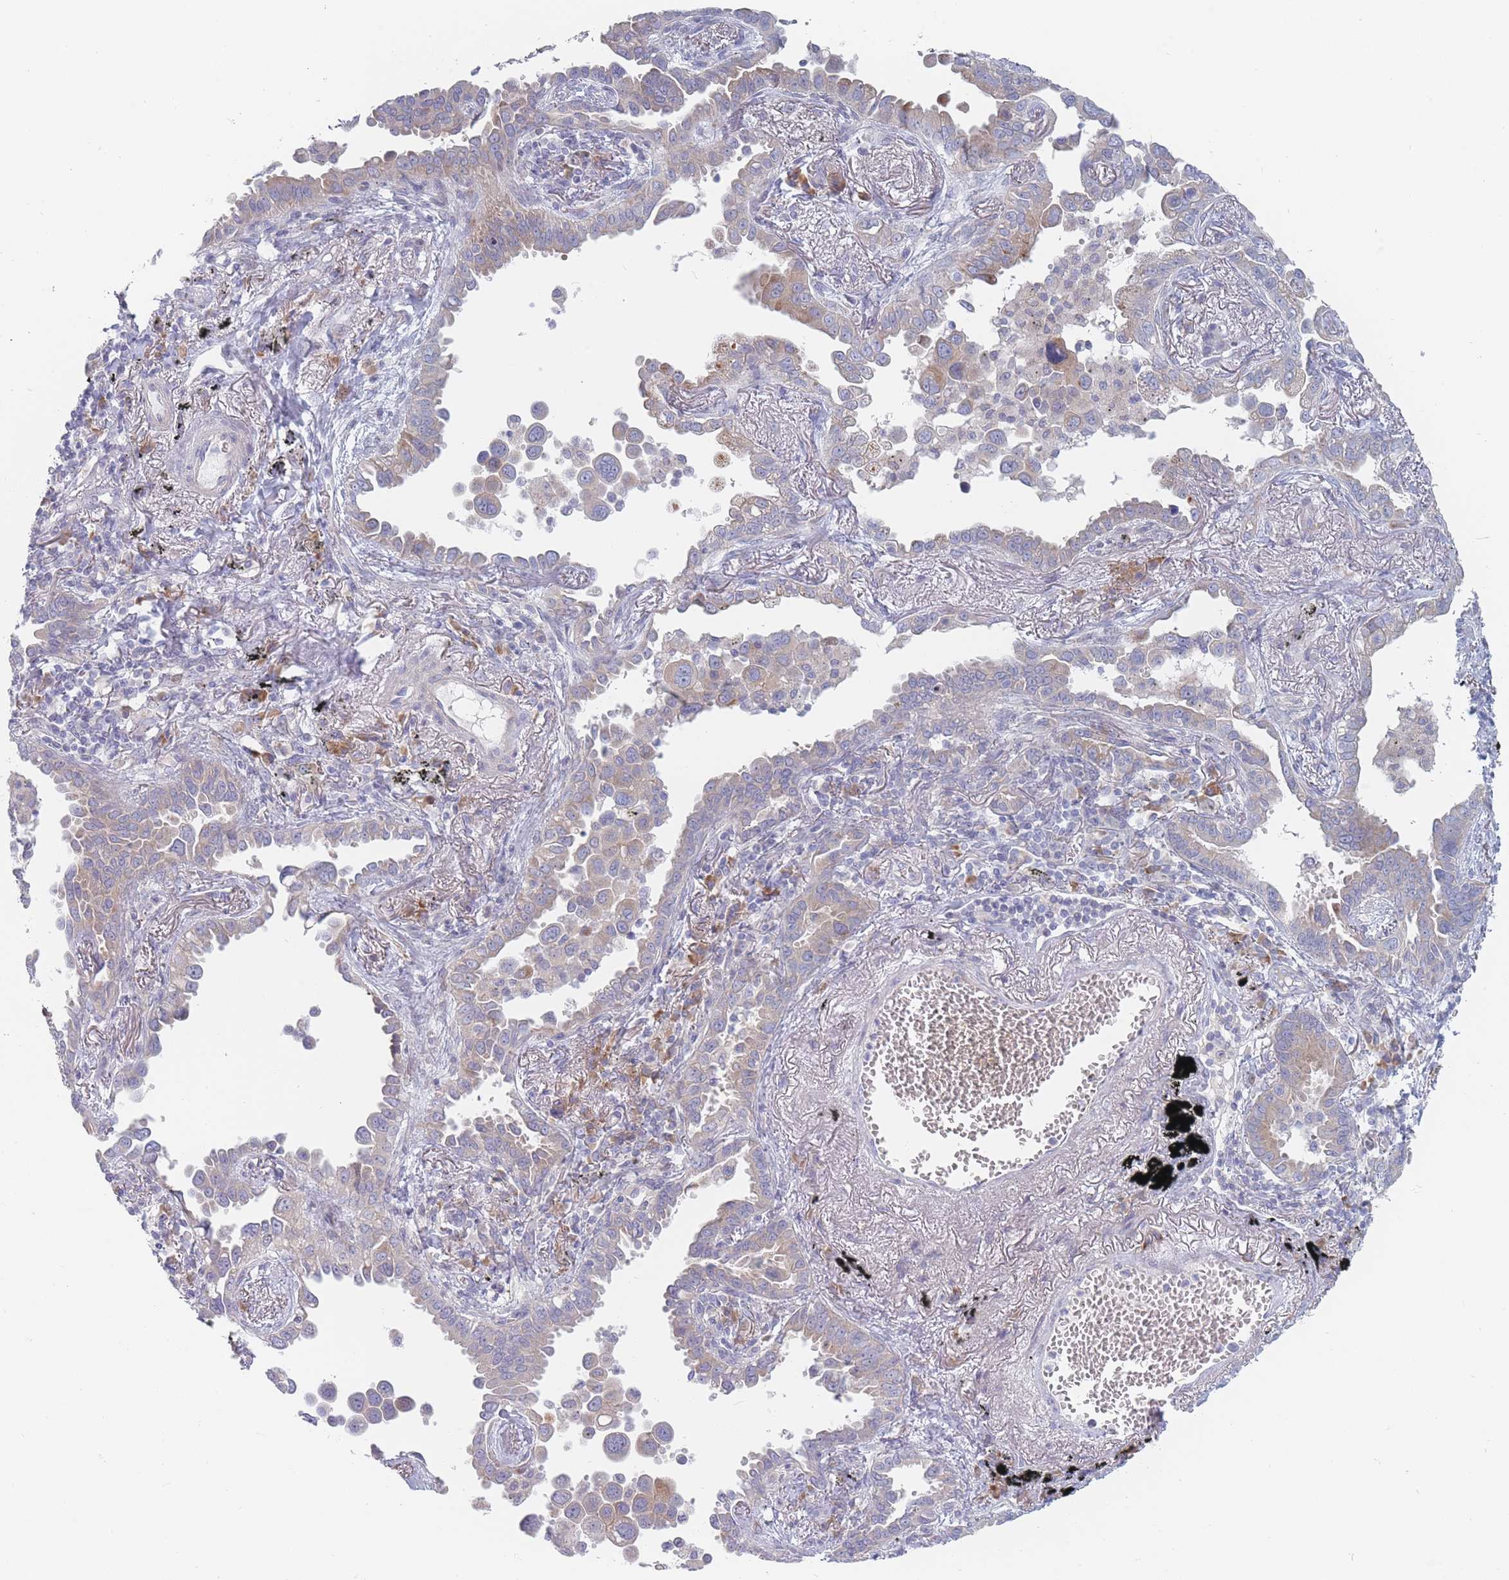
{"staining": {"intensity": "weak", "quantity": "<25%", "location": "cytoplasmic/membranous"}, "tissue": "lung cancer", "cell_type": "Tumor cells", "image_type": "cancer", "snomed": [{"axis": "morphology", "description": "Adenocarcinoma, NOS"}, {"axis": "topography", "description": "Lung"}], "caption": "Lung cancer stained for a protein using IHC displays no positivity tumor cells.", "gene": "SPATS1", "patient": {"sex": "male", "age": 67}}